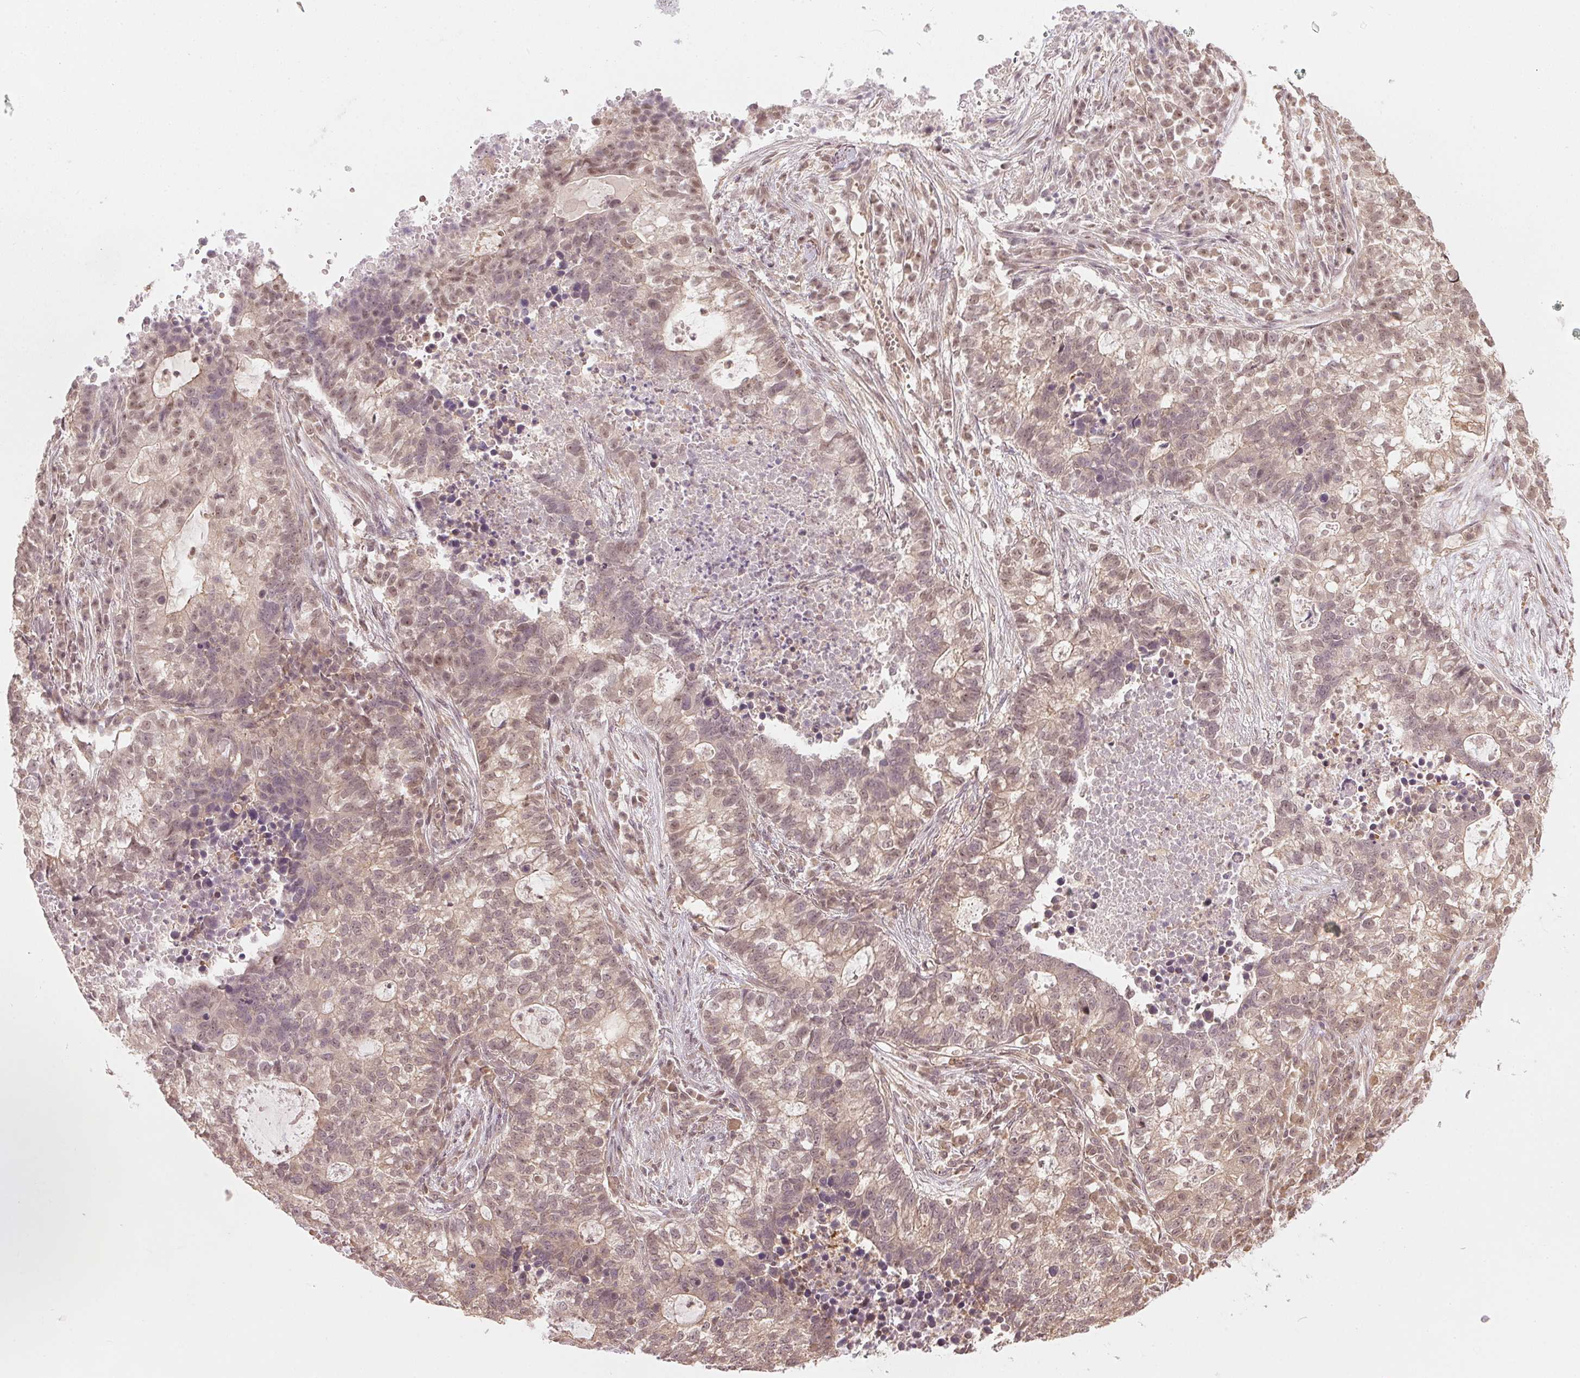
{"staining": {"intensity": "weak", "quantity": "25%-75%", "location": "cytoplasmic/membranous,nuclear"}, "tissue": "lung cancer", "cell_type": "Tumor cells", "image_type": "cancer", "snomed": [{"axis": "morphology", "description": "Adenocarcinoma, NOS"}, {"axis": "topography", "description": "Lung"}], "caption": "The image reveals staining of lung cancer (adenocarcinoma), revealing weak cytoplasmic/membranous and nuclear protein positivity (brown color) within tumor cells. The staining was performed using DAB (3,3'-diaminobenzidine) to visualize the protein expression in brown, while the nuclei were stained in blue with hematoxylin (Magnification: 20x).", "gene": "UBE2L3", "patient": {"sex": "male", "age": 57}}